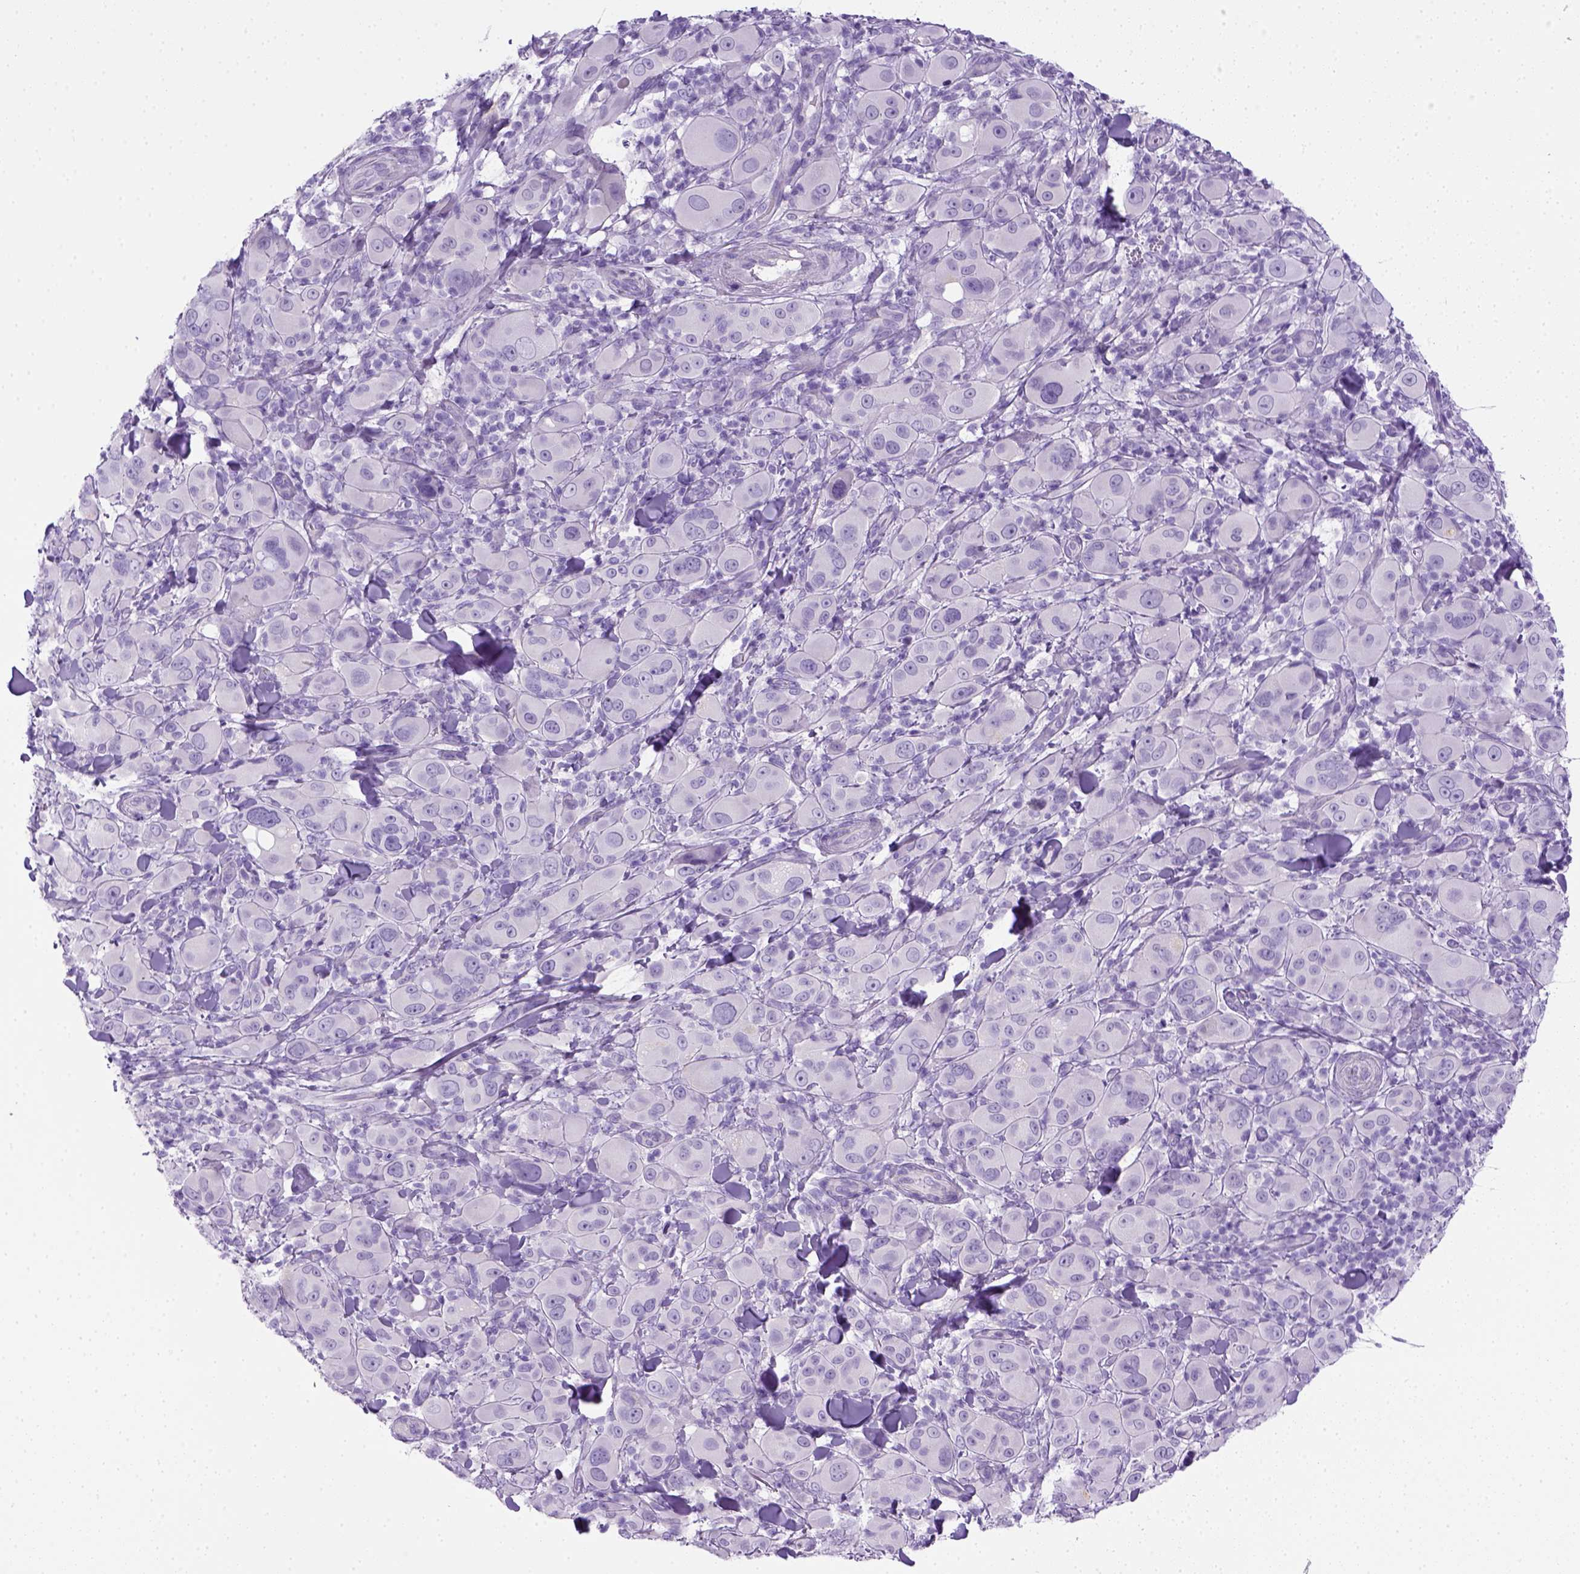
{"staining": {"intensity": "negative", "quantity": "none", "location": "none"}, "tissue": "melanoma", "cell_type": "Tumor cells", "image_type": "cancer", "snomed": [{"axis": "morphology", "description": "Malignant melanoma, NOS"}, {"axis": "topography", "description": "Skin"}], "caption": "Protein analysis of melanoma displays no significant positivity in tumor cells.", "gene": "KRT71", "patient": {"sex": "female", "age": 87}}